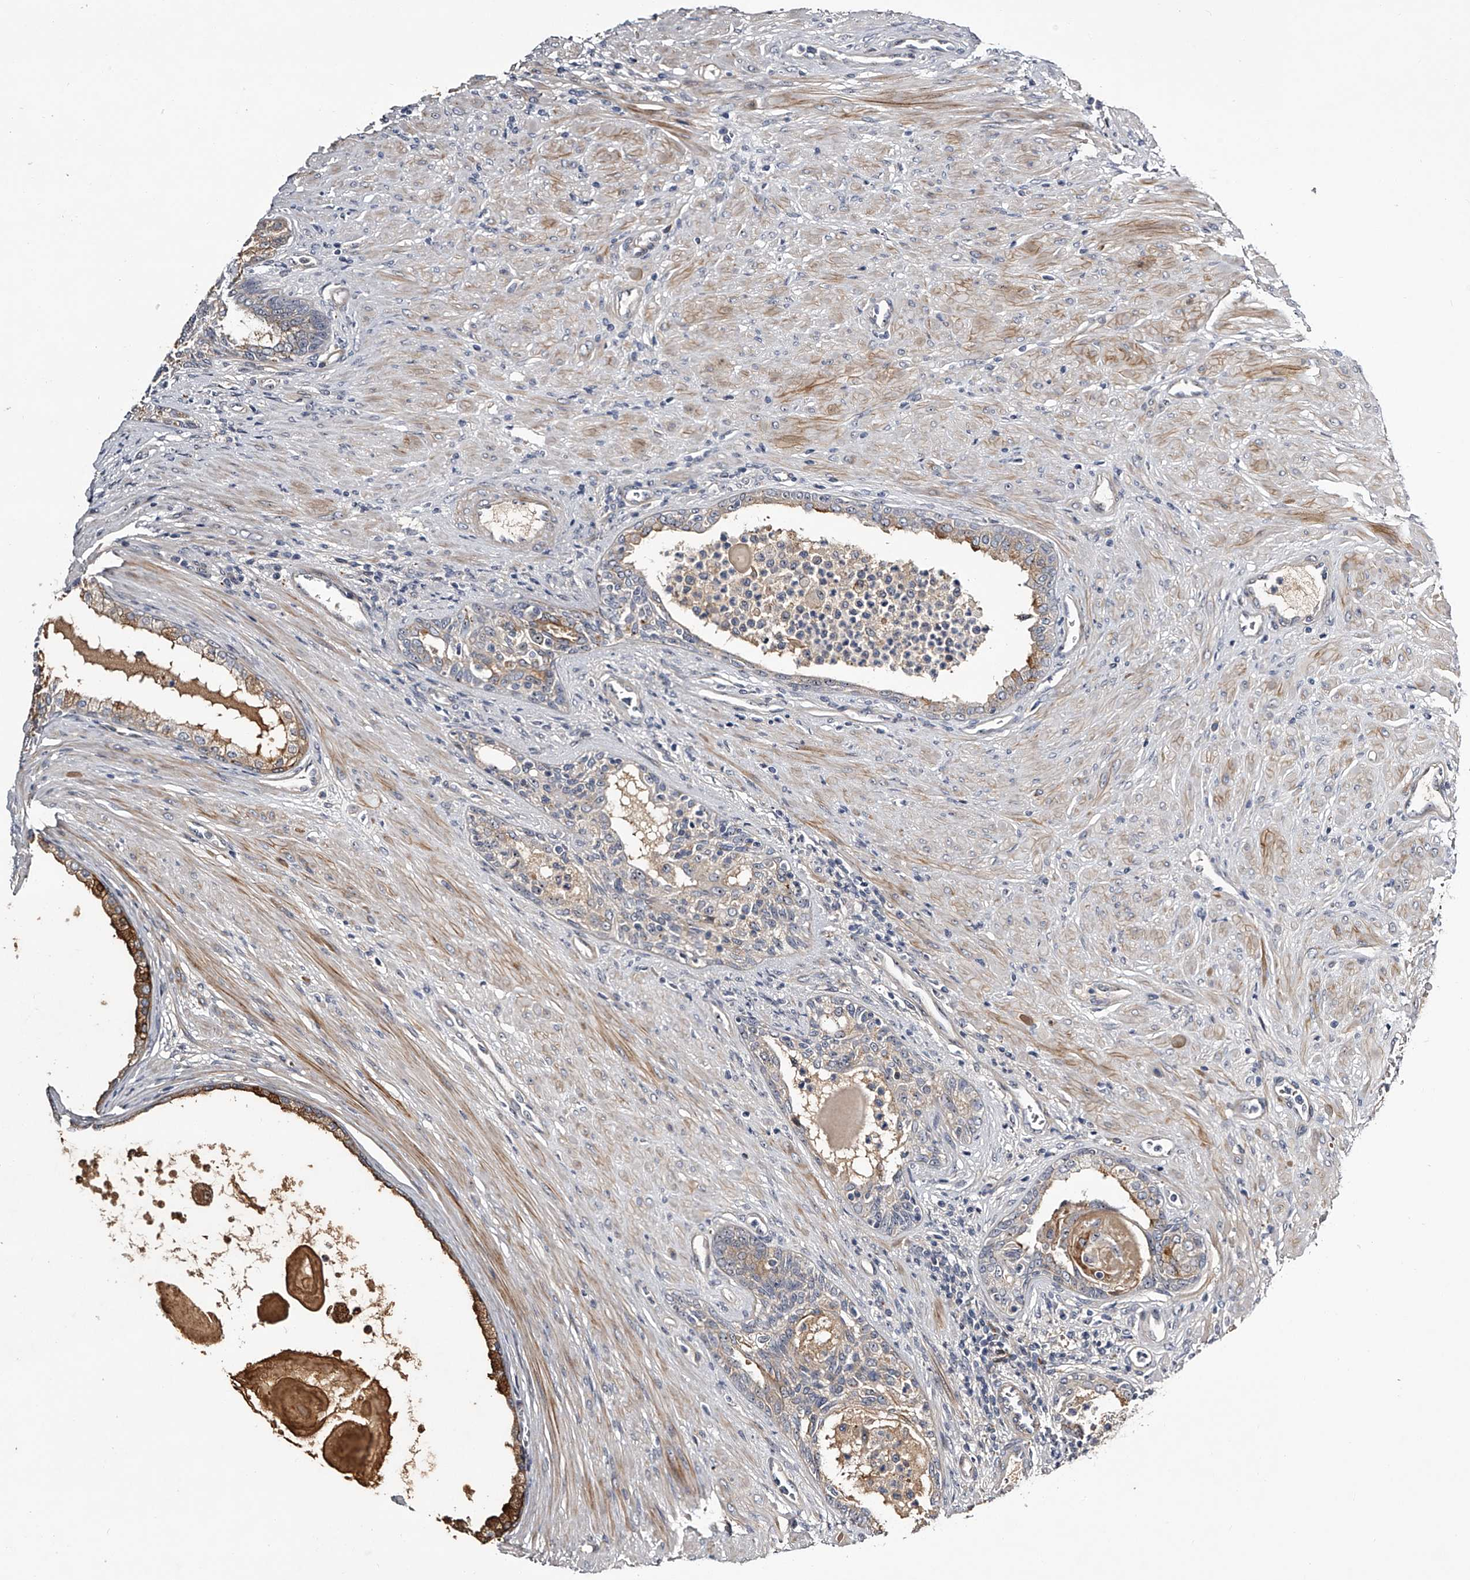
{"staining": {"intensity": "moderate", "quantity": "<25%", "location": "cytoplasmic/membranous"}, "tissue": "prostate cancer", "cell_type": "Tumor cells", "image_type": "cancer", "snomed": [{"axis": "morphology", "description": "Normal tissue, NOS"}, {"axis": "morphology", "description": "Adenocarcinoma, Low grade"}, {"axis": "topography", "description": "Prostate"}, {"axis": "topography", "description": "Peripheral nerve tissue"}], "caption": "Protein positivity by immunohistochemistry (IHC) displays moderate cytoplasmic/membranous positivity in about <25% of tumor cells in prostate cancer (adenocarcinoma (low-grade)).", "gene": "MDN1", "patient": {"sex": "male", "age": 71}}